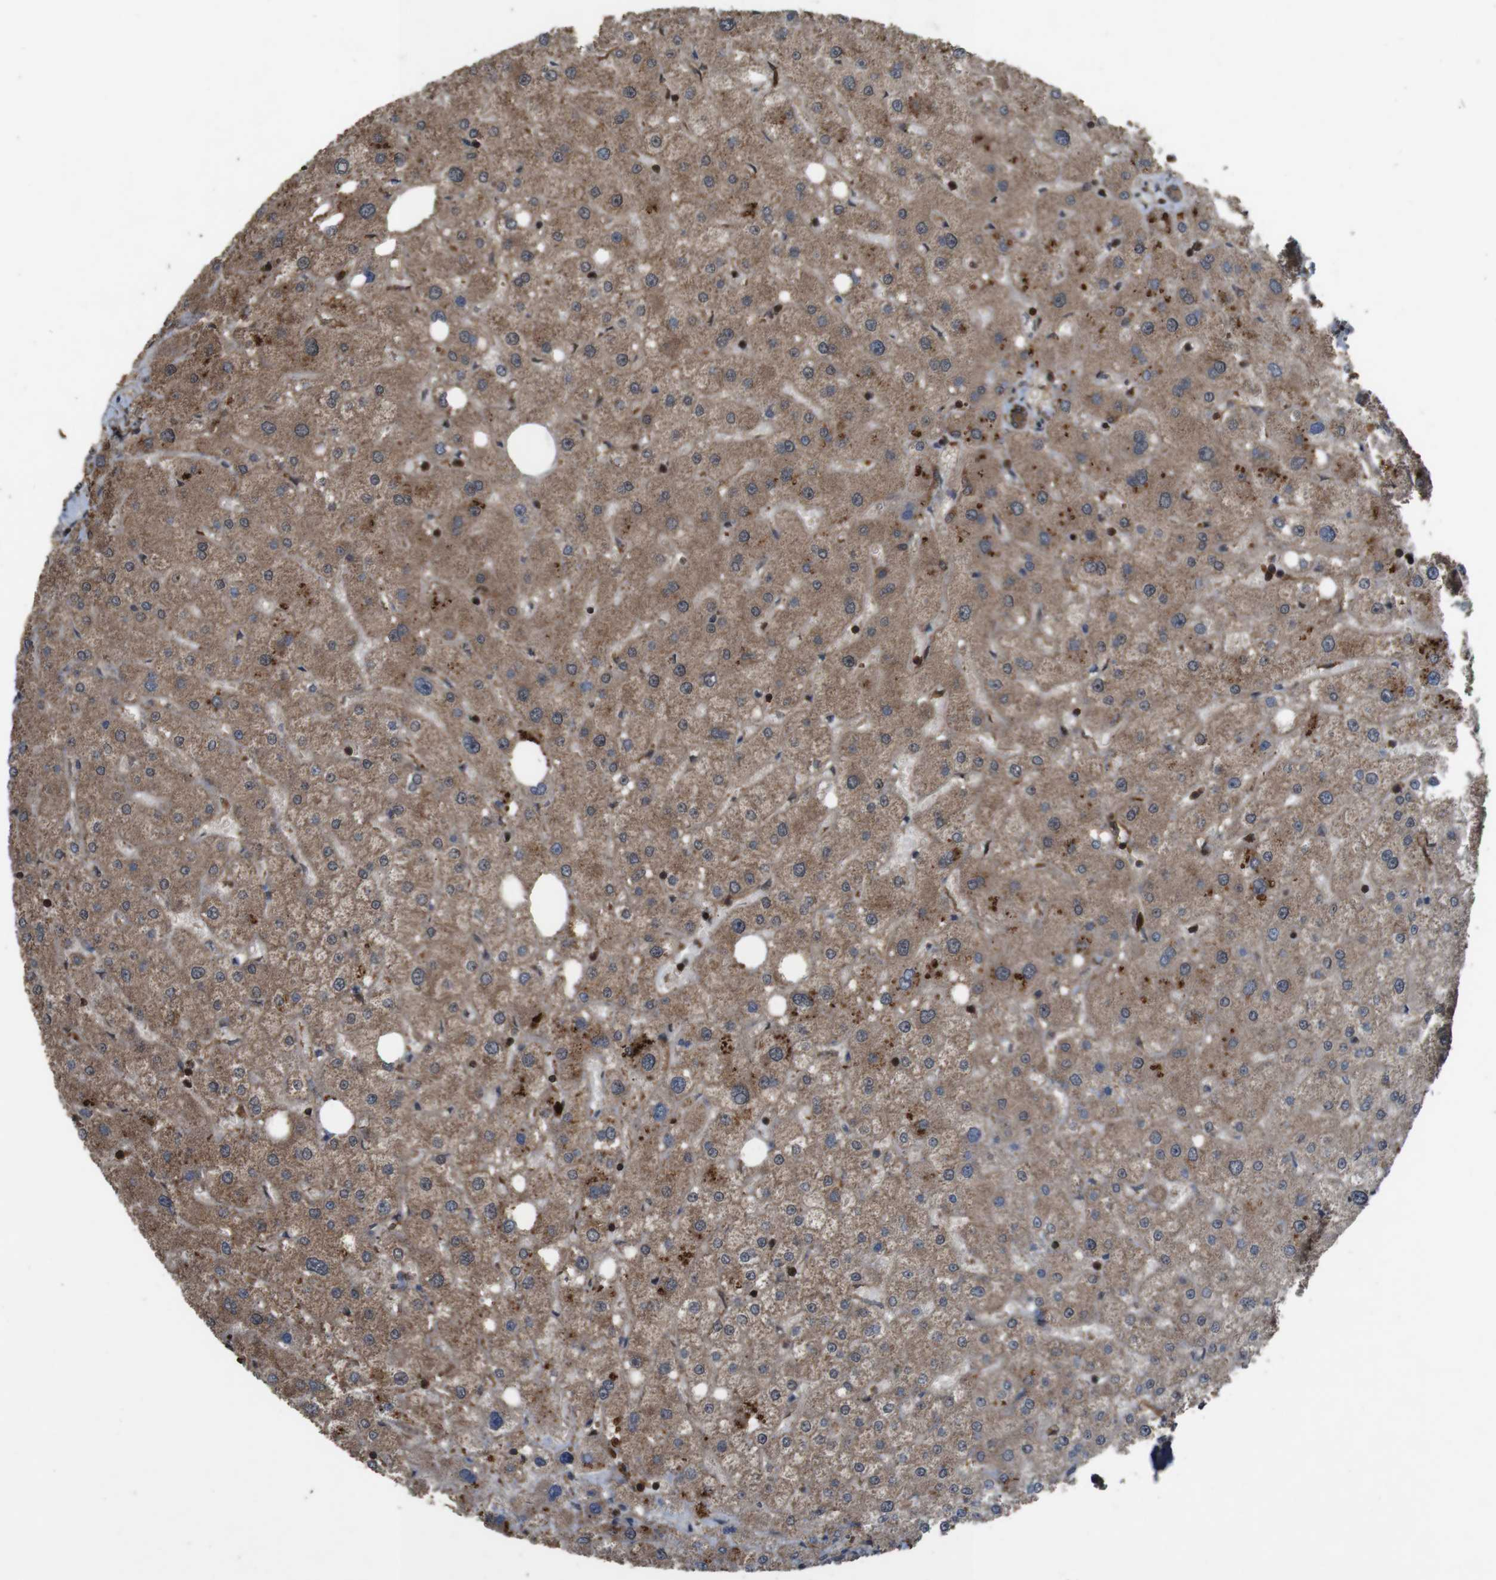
{"staining": {"intensity": "weak", "quantity": ">75%", "location": "cytoplasmic/membranous"}, "tissue": "liver", "cell_type": "Cholangiocytes", "image_type": "normal", "snomed": [{"axis": "morphology", "description": "Normal tissue, NOS"}, {"axis": "topography", "description": "Liver"}], "caption": "Cholangiocytes reveal low levels of weak cytoplasmic/membranous staining in about >75% of cells in benign human liver. (Stains: DAB in brown, nuclei in blue, Microscopy: brightfield microscopy at high magnification).", "gene": "BAG4", "patient": {"sex": "male", "age": 73}}